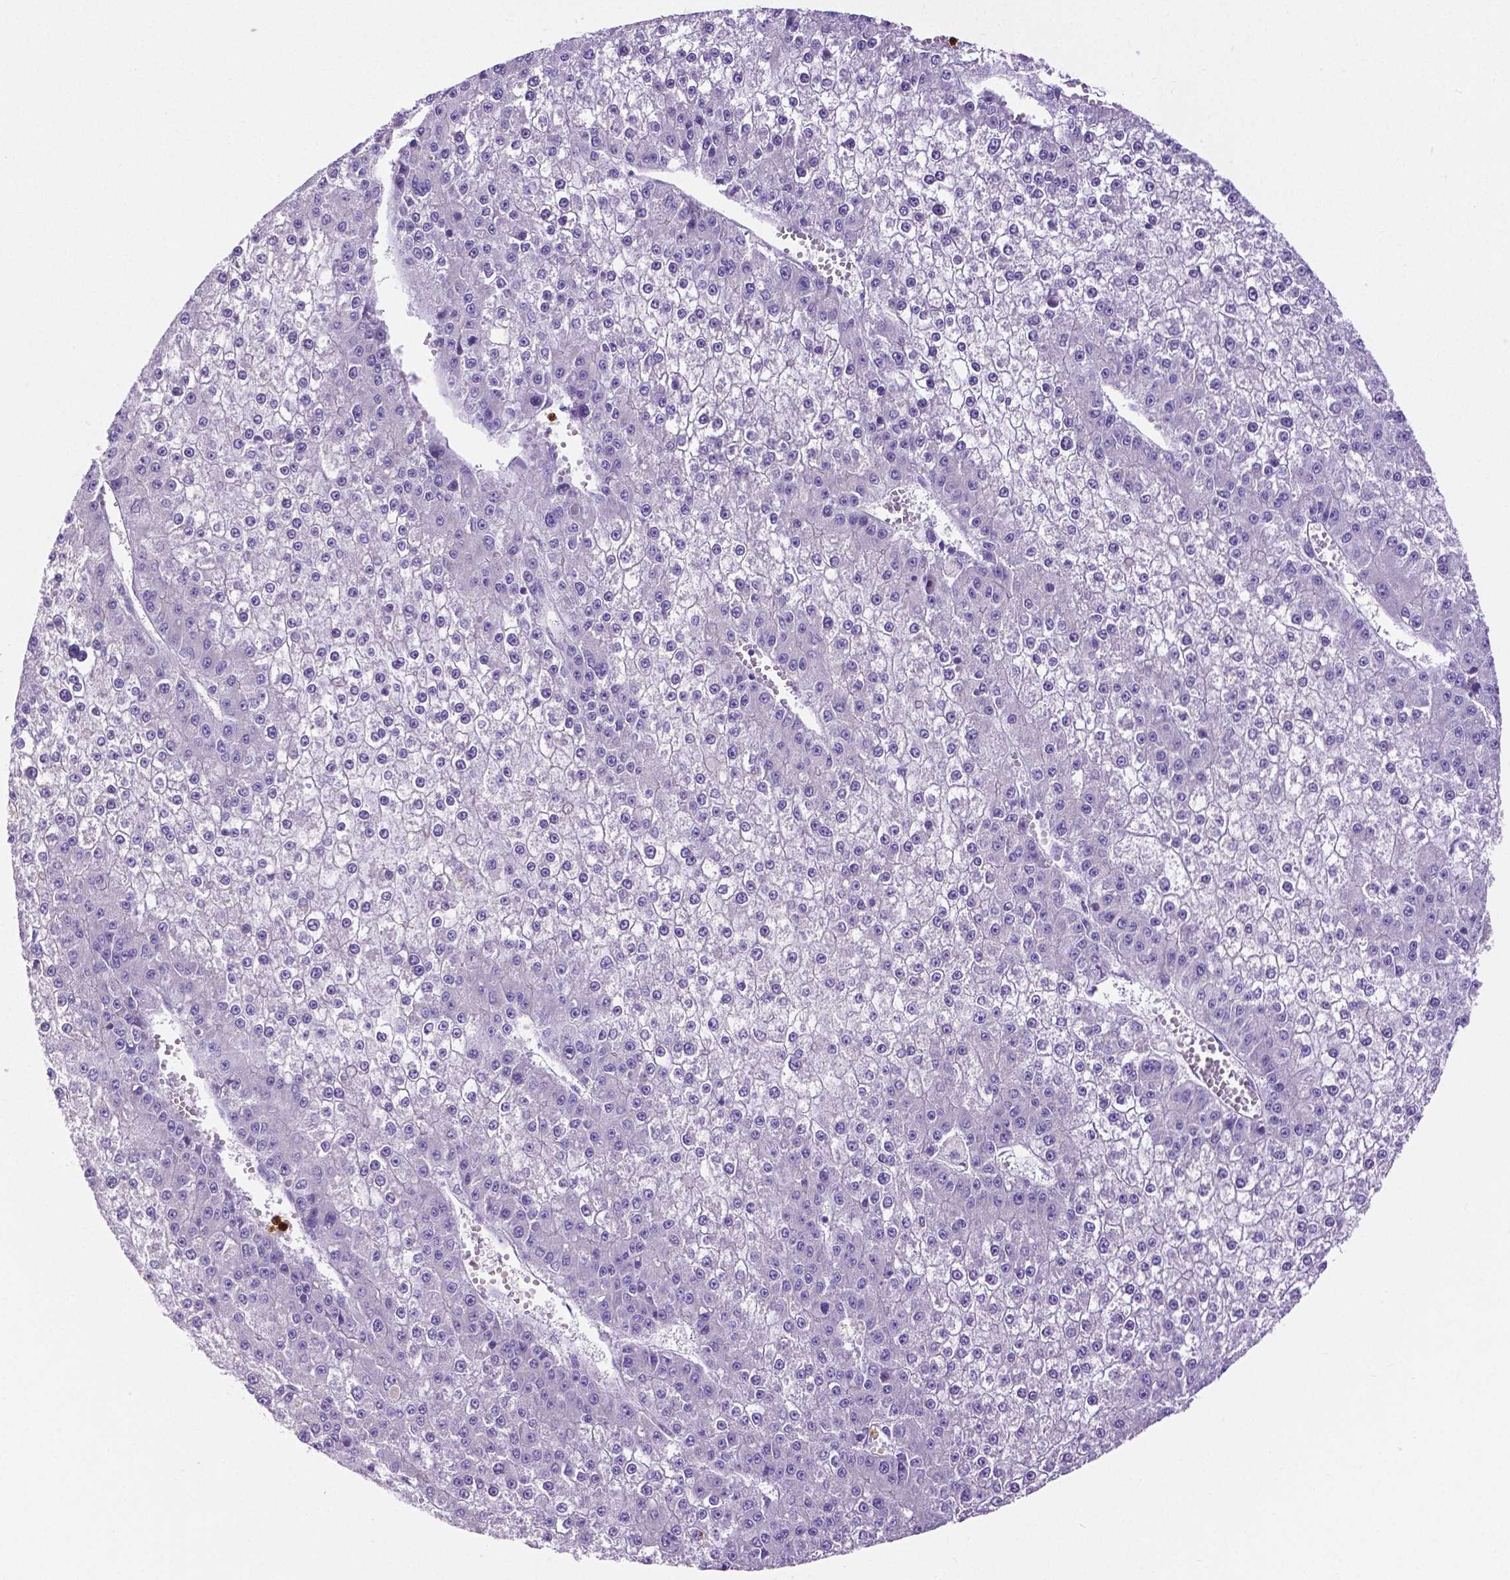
{"staining": {"intensity": "negative", "quantity": "none", "location": "none"}, "tissue": "liver cancer", "cell_type": "Tumor cells", "image_type": "cancer", "snomed": [{"axis": "morphology", "description": "Carcinoma, Hepatocellular, NOS"}, {"axis": "topography", "description": "Liver"}], "caption": "Tumor cells show no significant protein staining in hepatocellular carcinoma (liver).", "gene": "MMP9", "patient": {"sex": "female", "age": 73}}